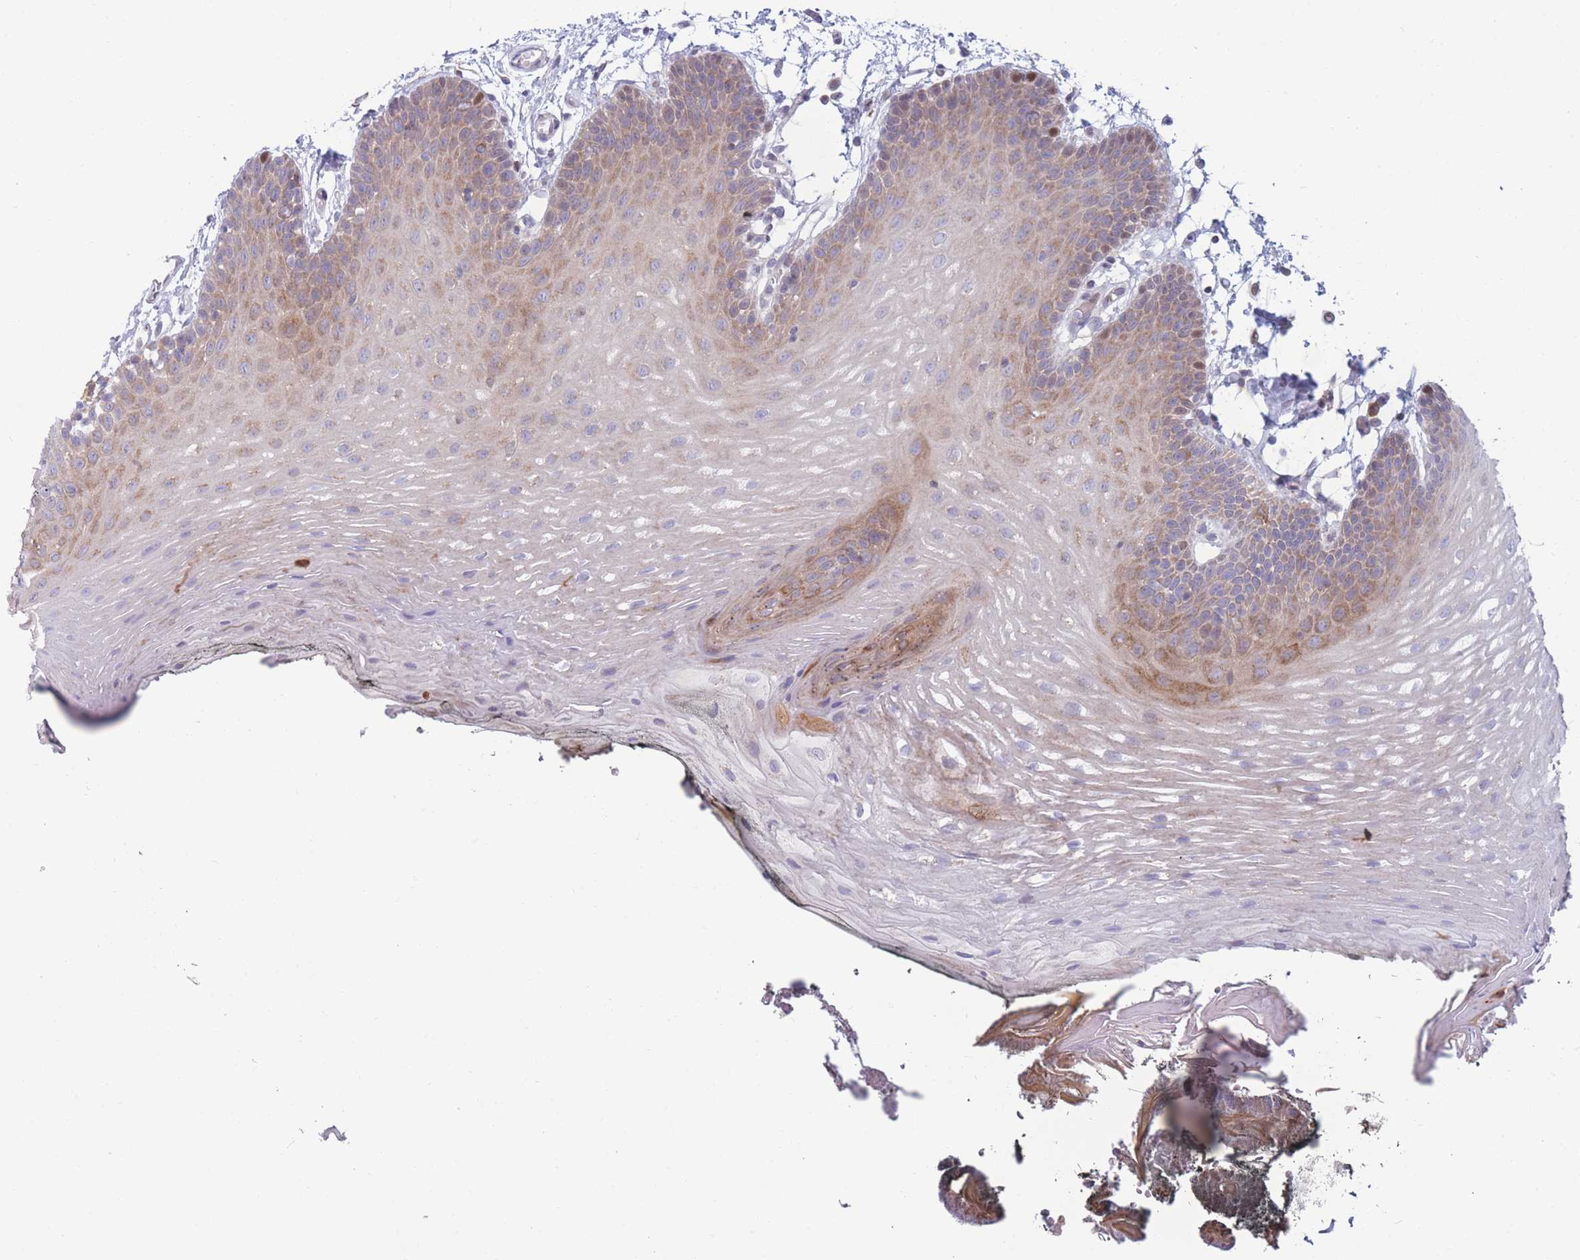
{"staining": {"intensity": "moderate", "quantity": "<25%", "location": "cytoplasmic/membranous"}, "tissue": "oral mucosa", "cell_type": "Squamous epithelial cells", "image_type": "normal", "snomed": [{"axis": "morphology", "description": "Normal tissue, NOS"}, {"axis": "morphology", "description": "Squamous cell carcinoma, NOS"}, {"axis": "topography", "description": "Oral tissue"}, {"axis": "topography", "description": "Head-Neck"}], "caption": "This photomicrograph reveals IHC staining of benign human oral mucosa, with low moderate cytoplasmic/membranous staining in approximately <25% of squamous epithelial cells.", "gene": "PDE4A", "patient": {"sex": "female", "age": 81}}